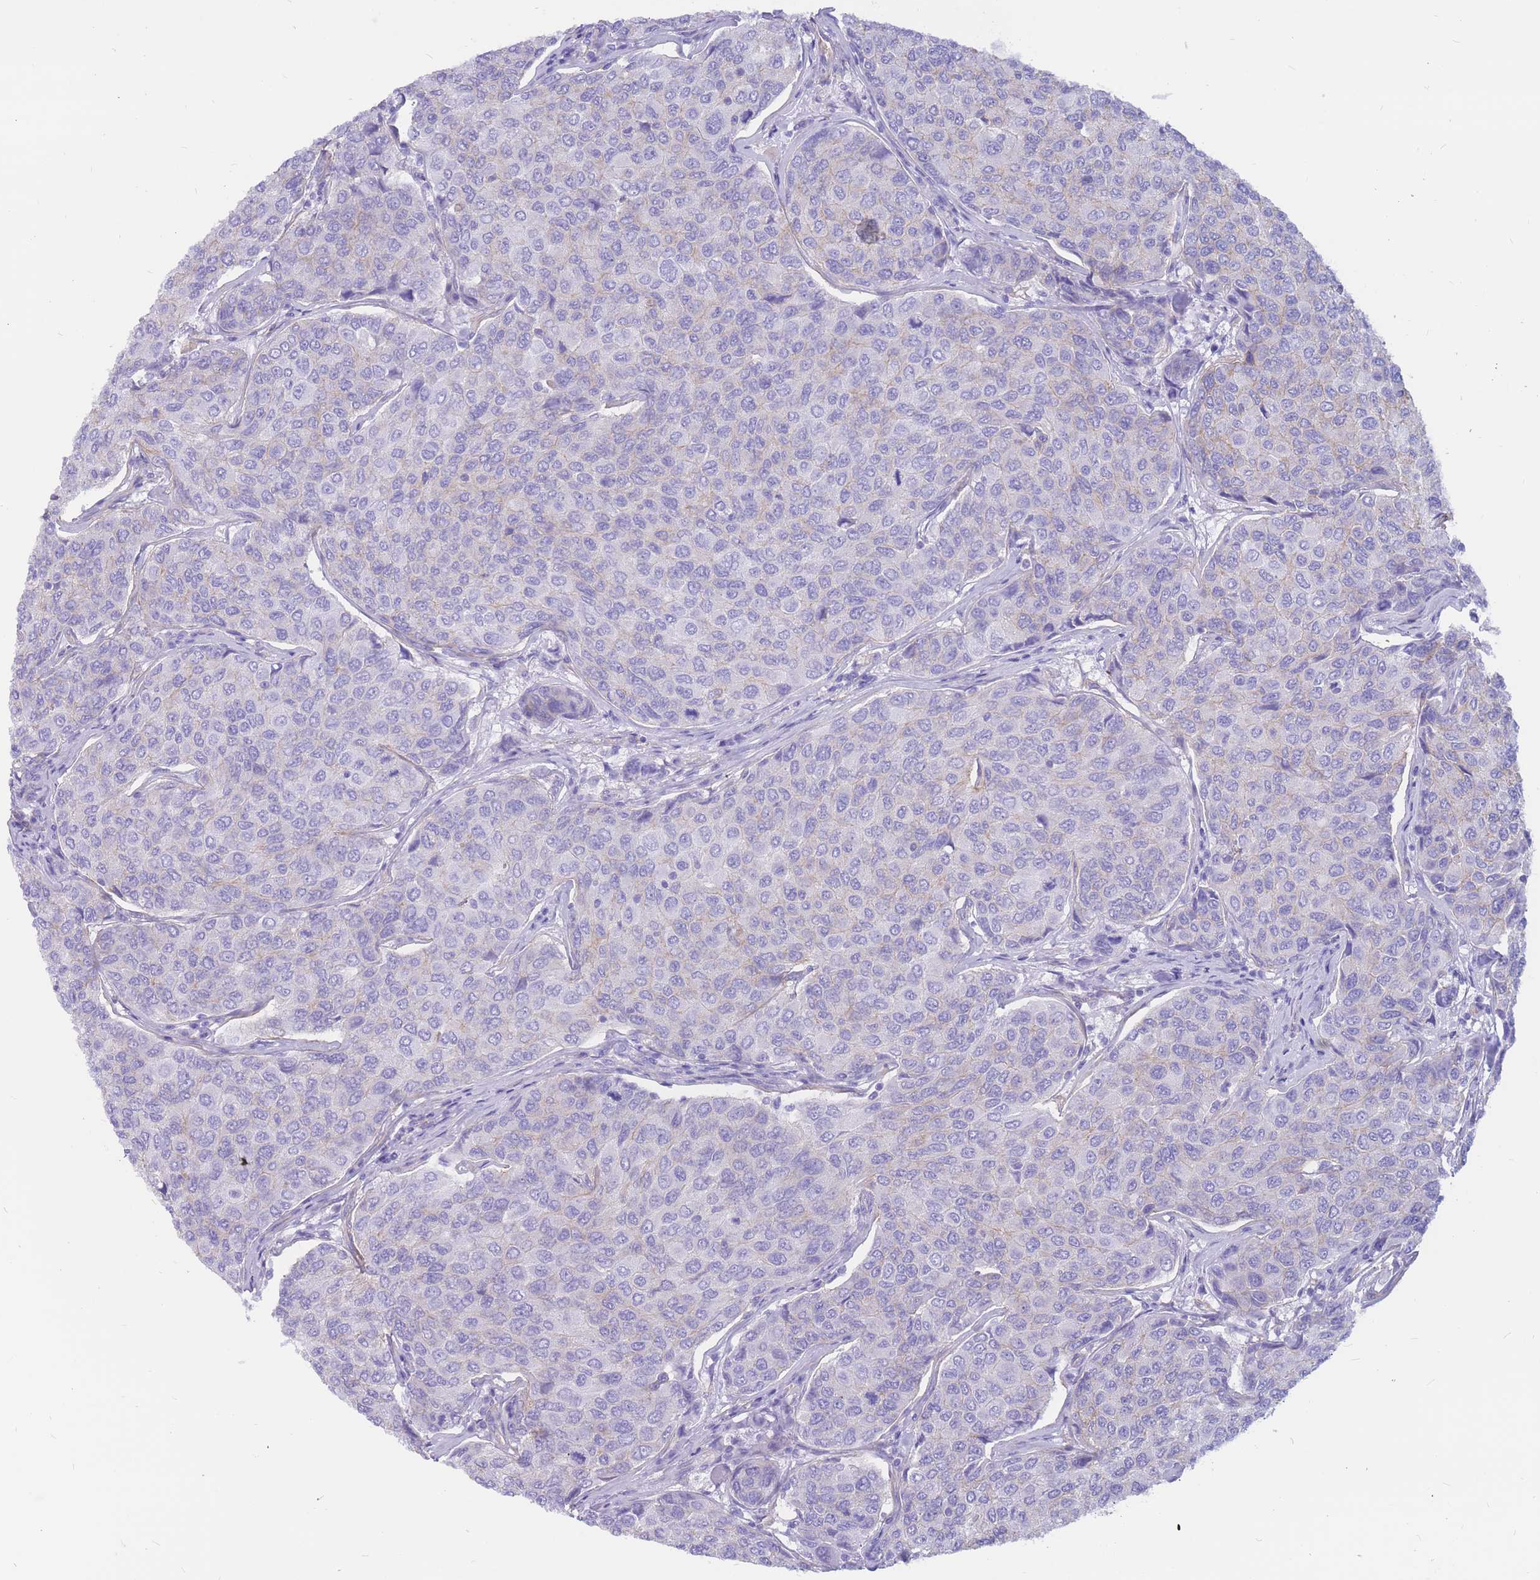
{"staining": {"intensity": "negative", "quantity": "none", "location": "none"}, "tissue": "breast cancer", "cell_type": "Tumor cells", "image_type": "cancer", "snomed": [{"axis": "morphology", "description": "Duct carcinoma"}, {"axis": "topography", "description": "Breast"}], "caption": "Immunohistochemical staining of invasive ductal carcinoma (breast) reveals no significant expression in tumor cells.", "gene": "ADD2", "patient": {"sex": "female", "age": 55}}